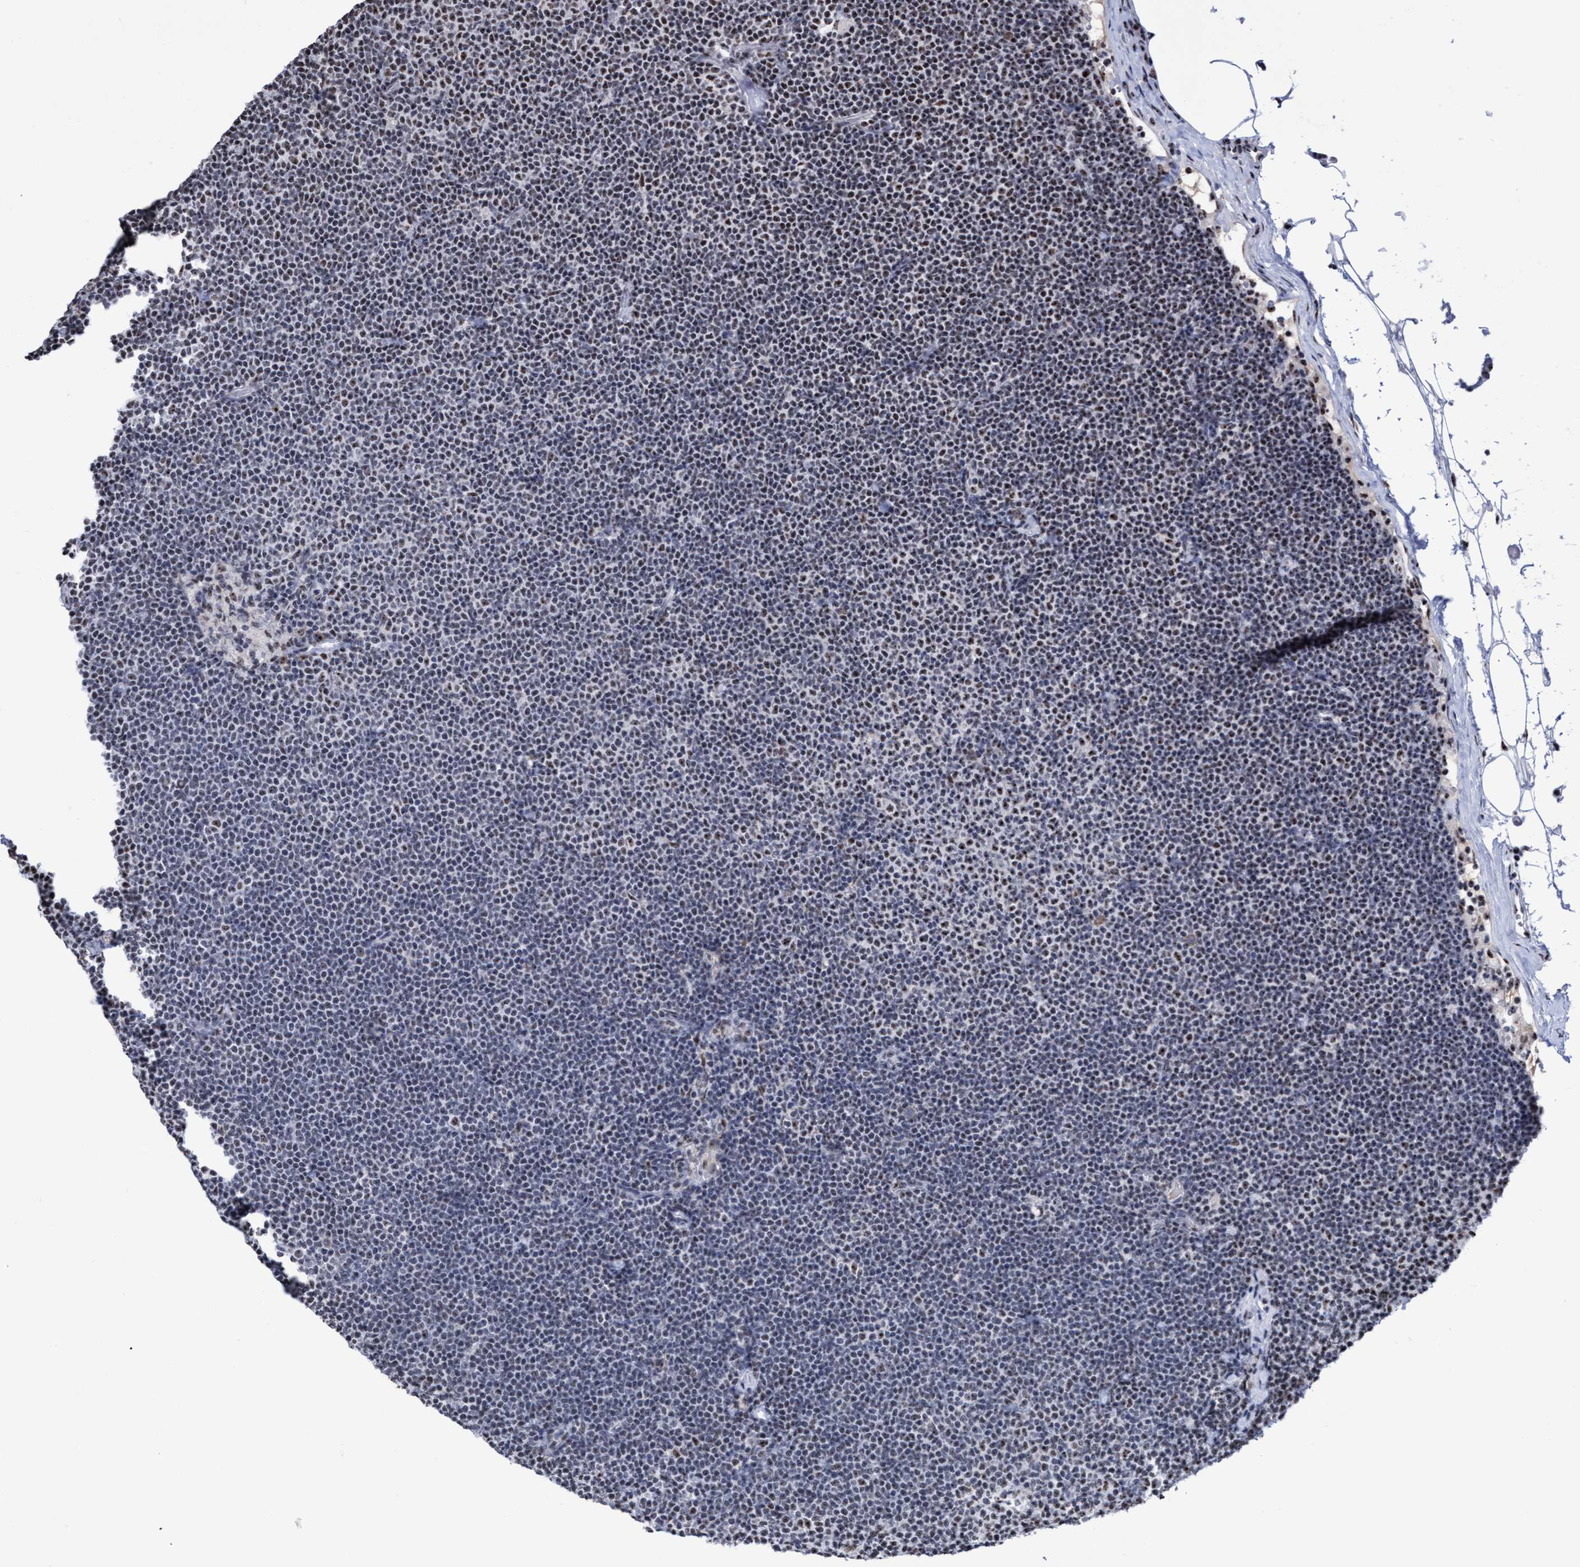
{"staining": {"intensity": "weak", "quantity": "25%-75%", "location": "nuclear"}, "tissue": "lymphoma", "cell_type": "Tumor cells", "image_type": "cancer", "snomed": [{"axis": "morphology", "description": "Malignant lymphoma, non-Hodgkin's type, Low grade"}, {"axis": "topography", "description": "Lymph node"}], "caption": "This is a micrograph of immunohistochemistry staining of lymphoma, which shows weak expression in the nuclear of tumor cells.", "gene": "EFCAB10", "patient": {"sex": "female", "age": 53}}